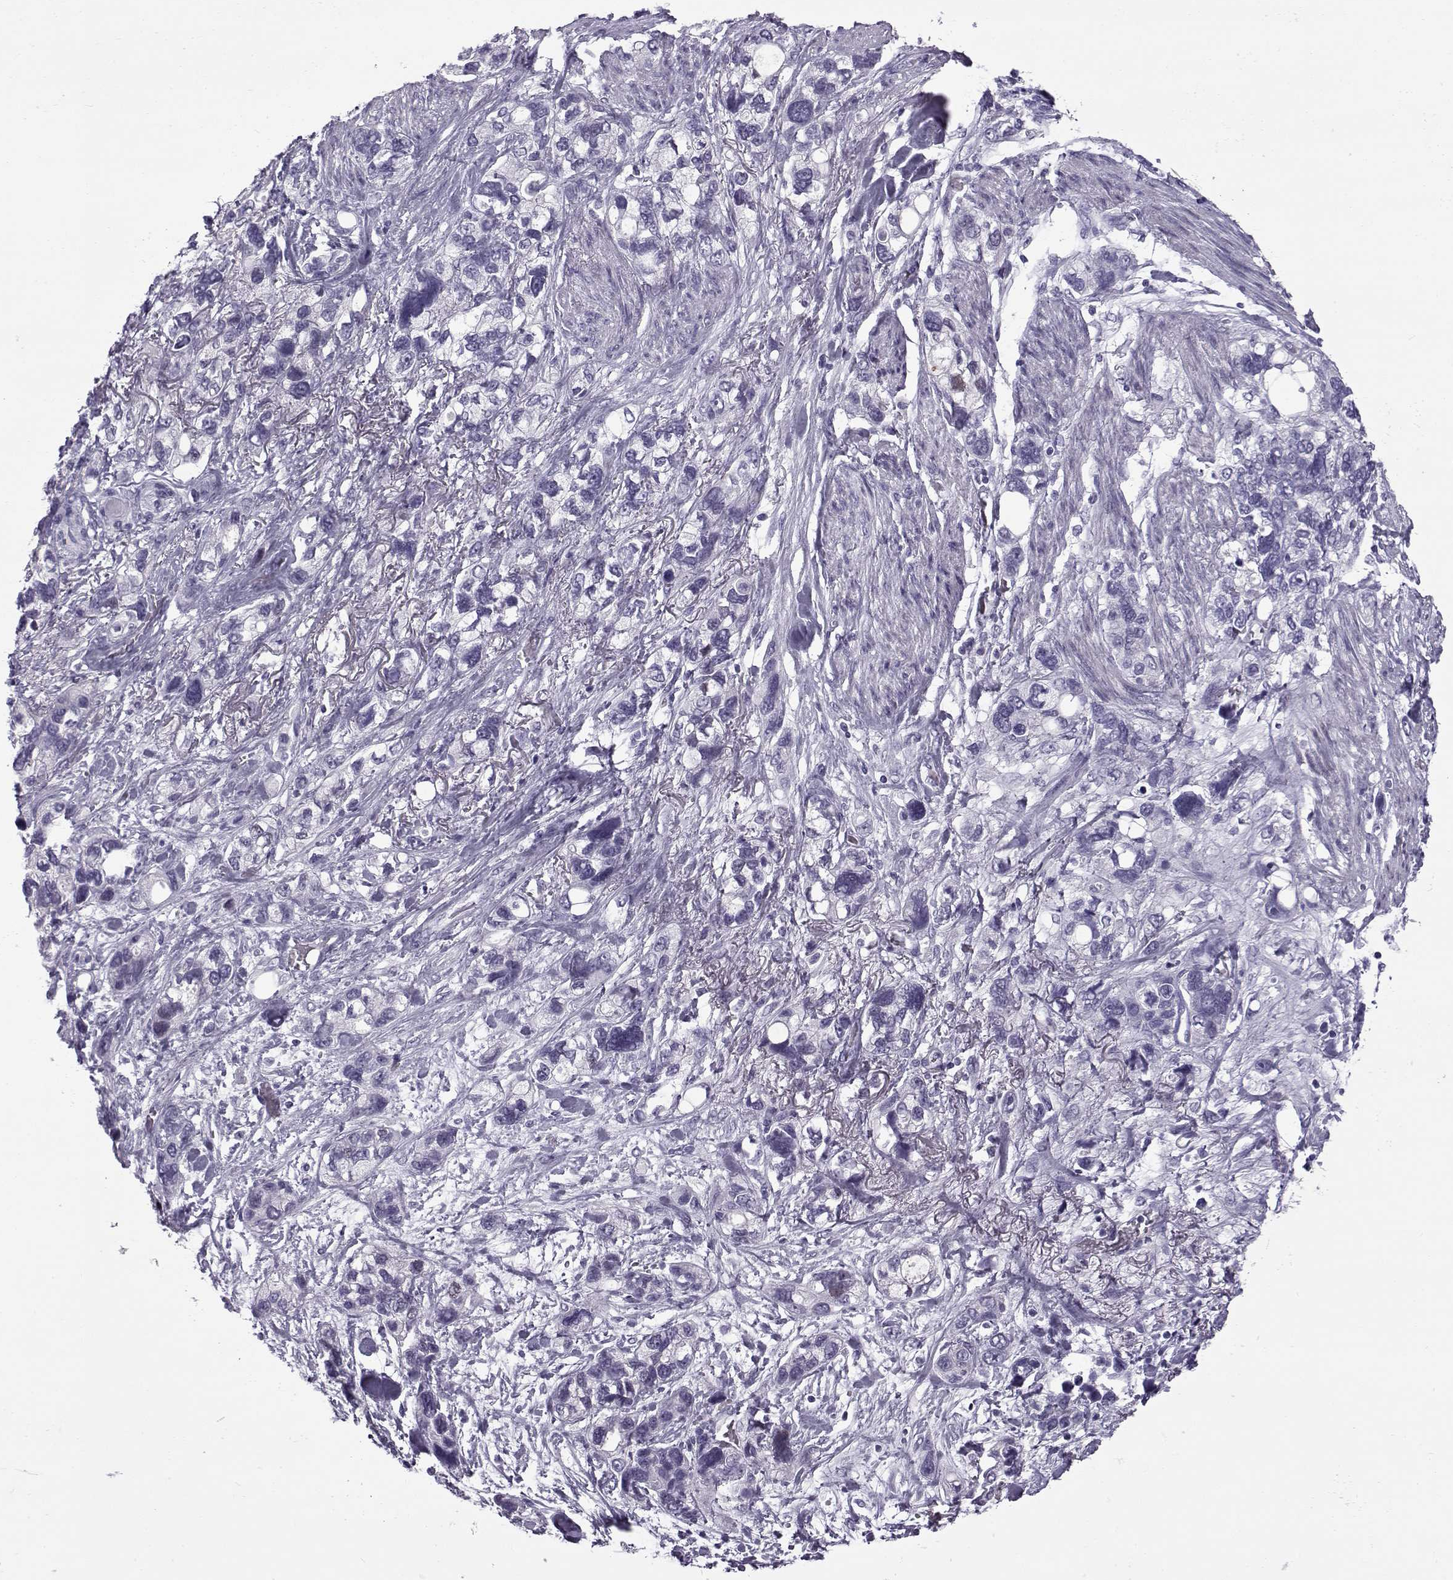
{"staining": {"intensity": "negative", "quantity": "none", "location": "none"}, "tissue": "stomach cancer", "cell_type": "Tumor cells", "image_type": "cancer", "snomed": [{"axis": "morphology", "description": "Adenocarcinoma, NOS"}, {"axis": "topography", "description": "Stomach, upper"}], "caption": "Immunohistochemistry image of neoplastic tissue: stomach adenocarcinoma stained with DAB (3,3'-diaminobenzidine) demonstrates no significant protein expression in tumor cells.", "gene": "OIP5", "patient": {"sex": "female", "age": 81}}